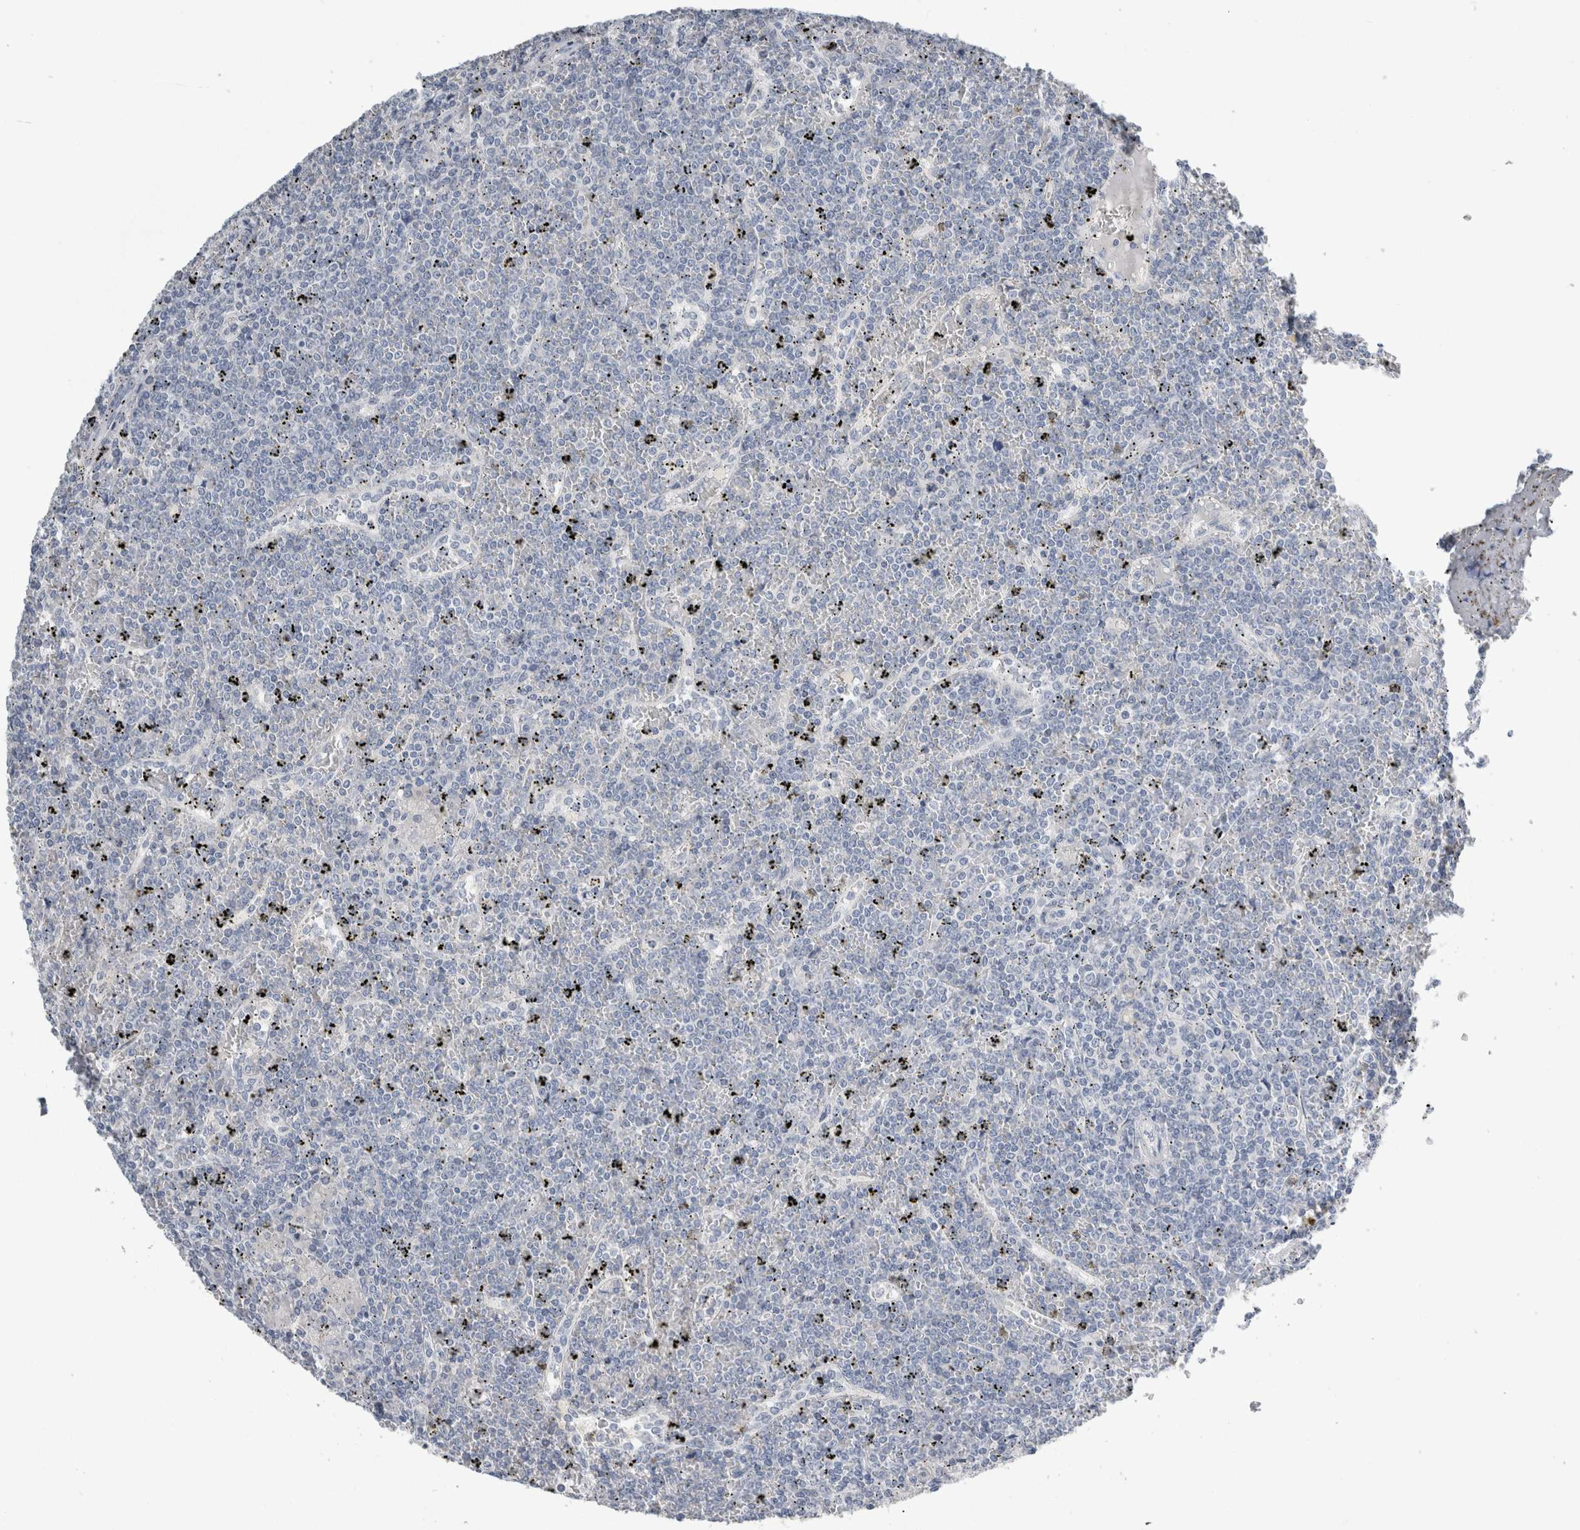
{"staining": {"intensity": "negative", "quantity": "none", "location": "none"}, "tissue": "lymphoma", "cell_type": "Tumor cells", "image_type": "cancer", "snomed": [{"axis": "morphology", "description": "Malignant lymphoma, non-Hodgkin's type, Low grade"}, {"axis": "topography", "description": "Spleen"}], "caption": "Immunohistochemistry of human low-grade malignant lymphoma, non-Hodgkin's type shows no positivity in tumor cells.", "gene": "NEFM", "patient": {"sex": "female", "age": 19}}